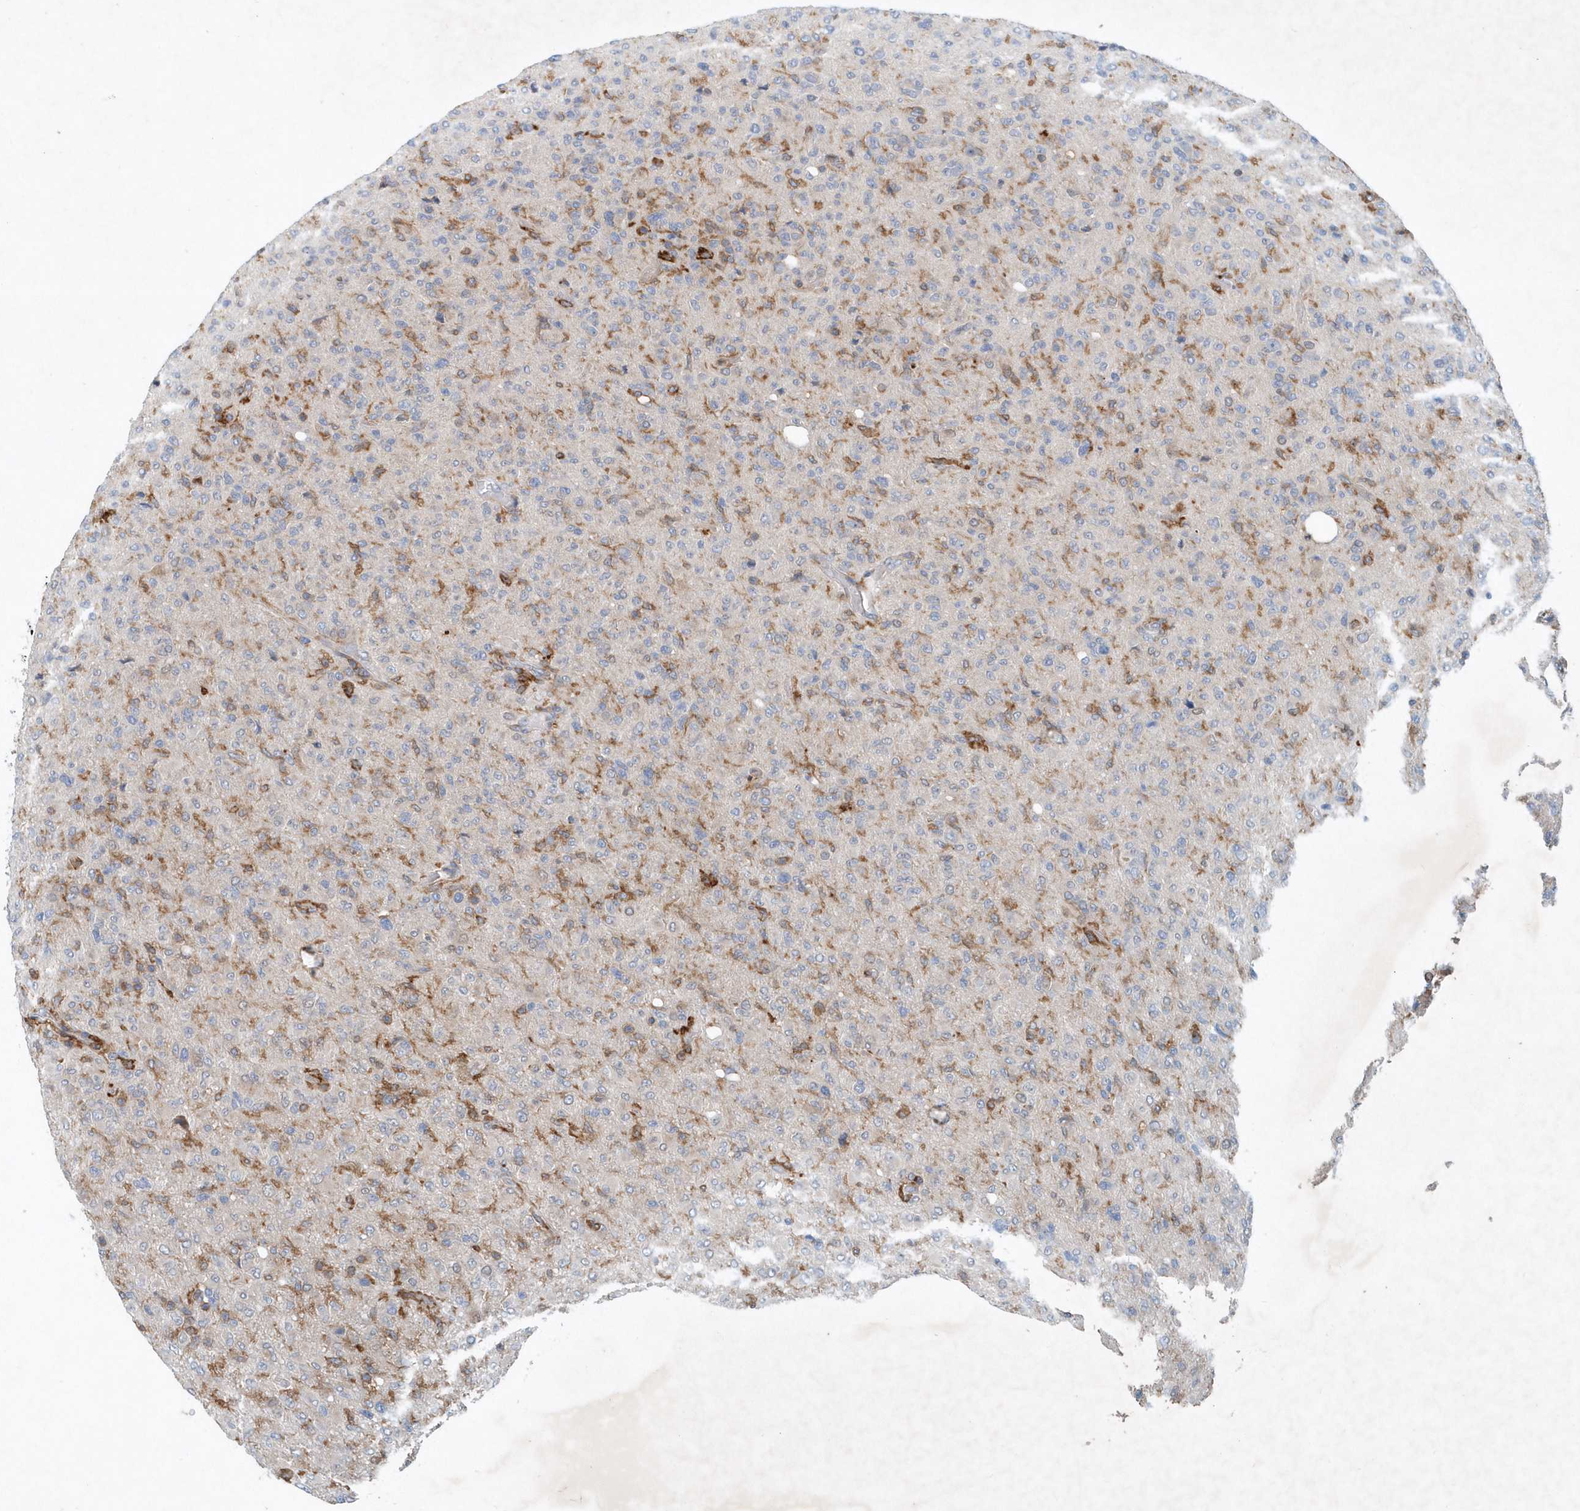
{"staining": {"intensity": "negative", "quantity": "none", "location": "none"}, "tissue": "glioma", "cell_type": "Tumor cells", "image_type": "cancer", "snomed": [{"axis": "morphology", "description": "Glioma, malignant, High grade"}, {"axis": "topography", "description": "Brain"}], "caption": "This is a photomicrograph of IHC staining of glioma, which shows no positivity in tumor cells.", "gene": "P2RY10", "patient": {"sex": "female", "age": 57}}